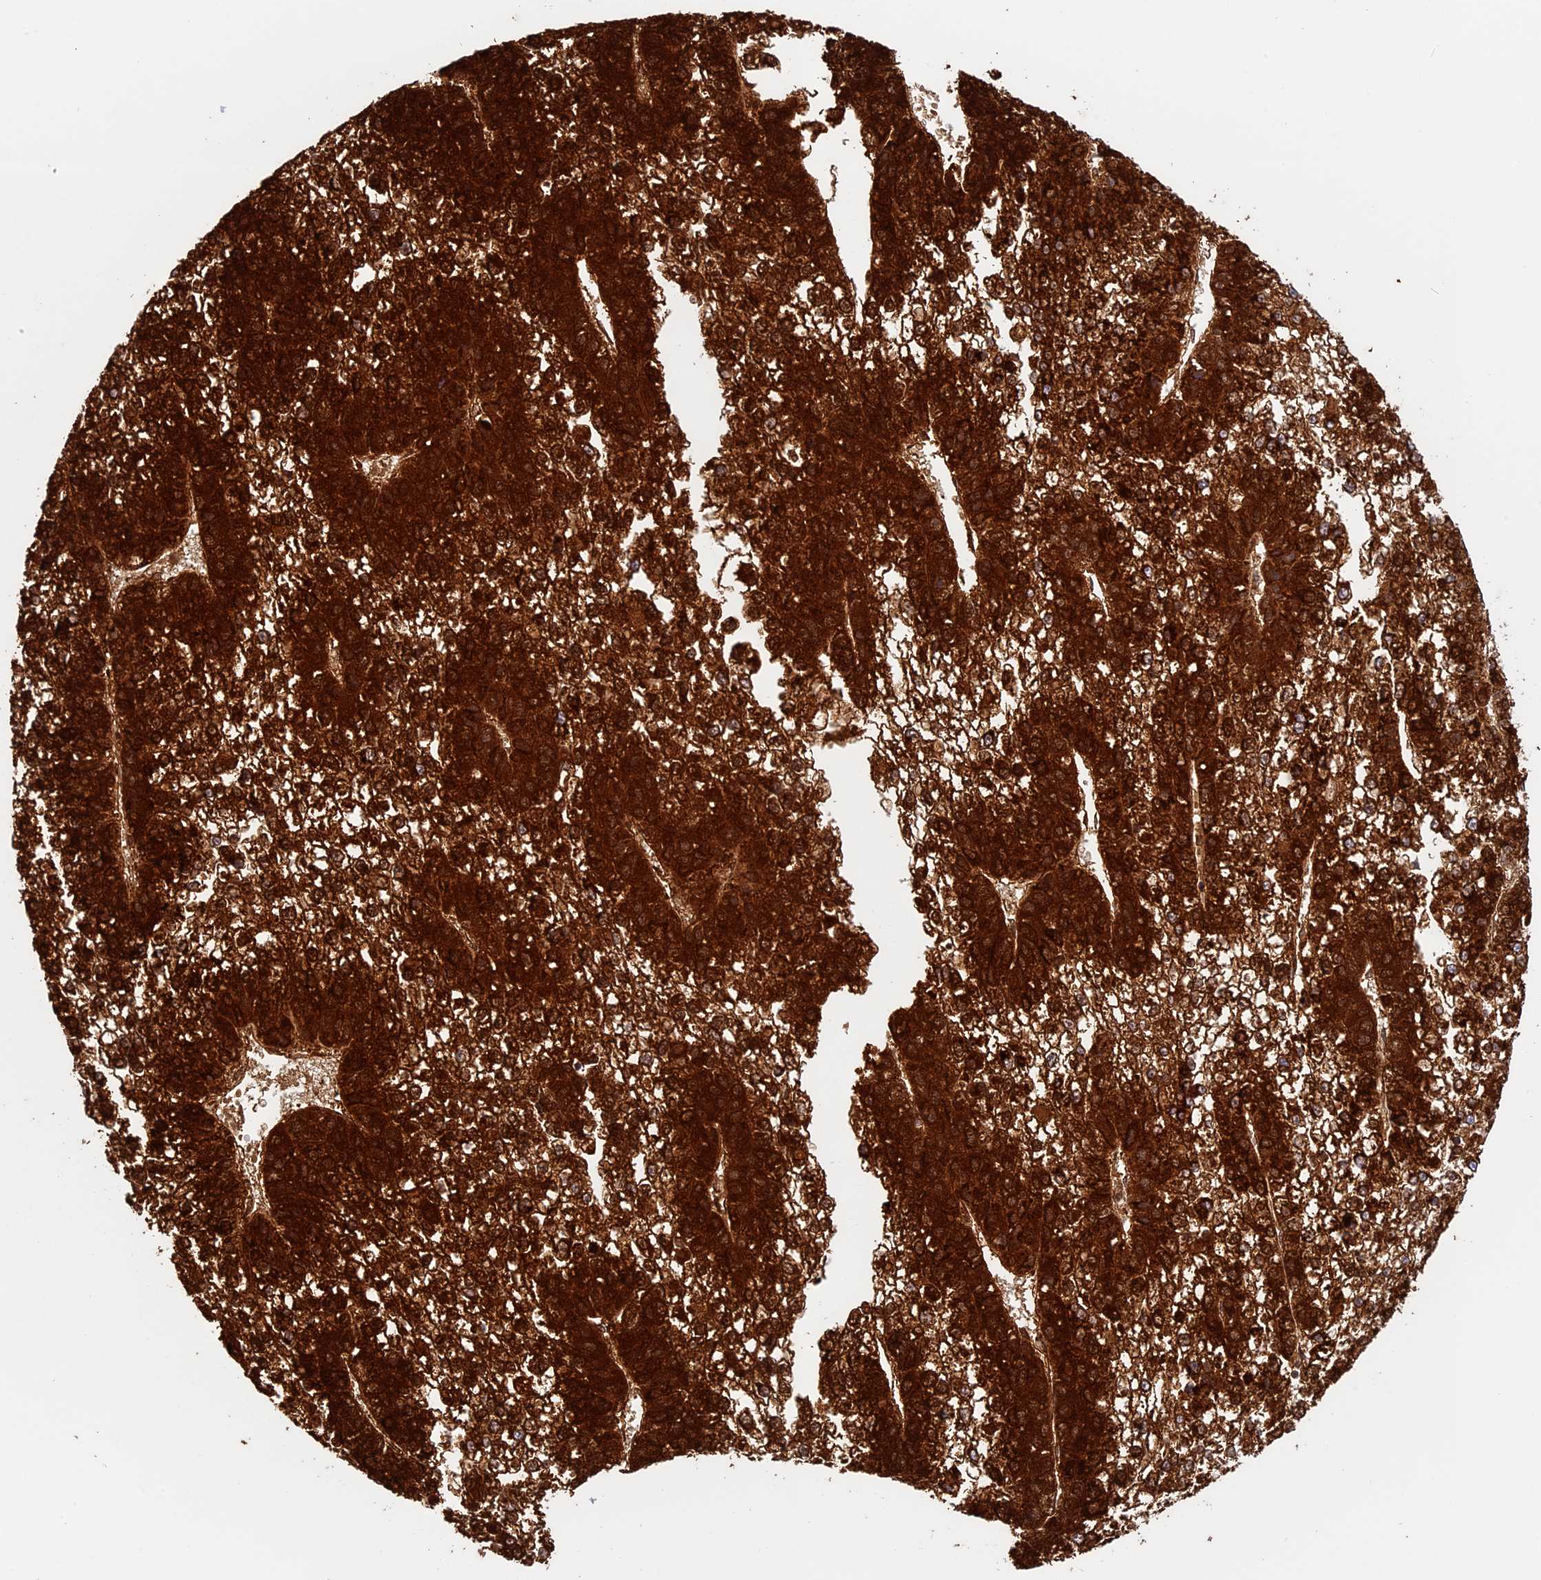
{"staining": {"intensity": "strong", "quantity": ">75%", "location": "cytoplasmic/membranous,nuclear"}, "tissue": "liver cancer", "cell_type": "Tumor cells", "image_type": "cancer", "snomed": [{"axis": "morphology", "description": "Carcinoma, Hepatocellular, NOS"}, {"axis": "topography", "description": "Liver"}], "caption": "High-power microscopy captured an IHC photomicrograph of hepatocellular carcinoma (liver), revealing strong cytoplasmic/membranous and nuclear expression in about >75% of tumor cells.", "gene": "ISOC2", "patient": {"sex": "female", "age": 73}}